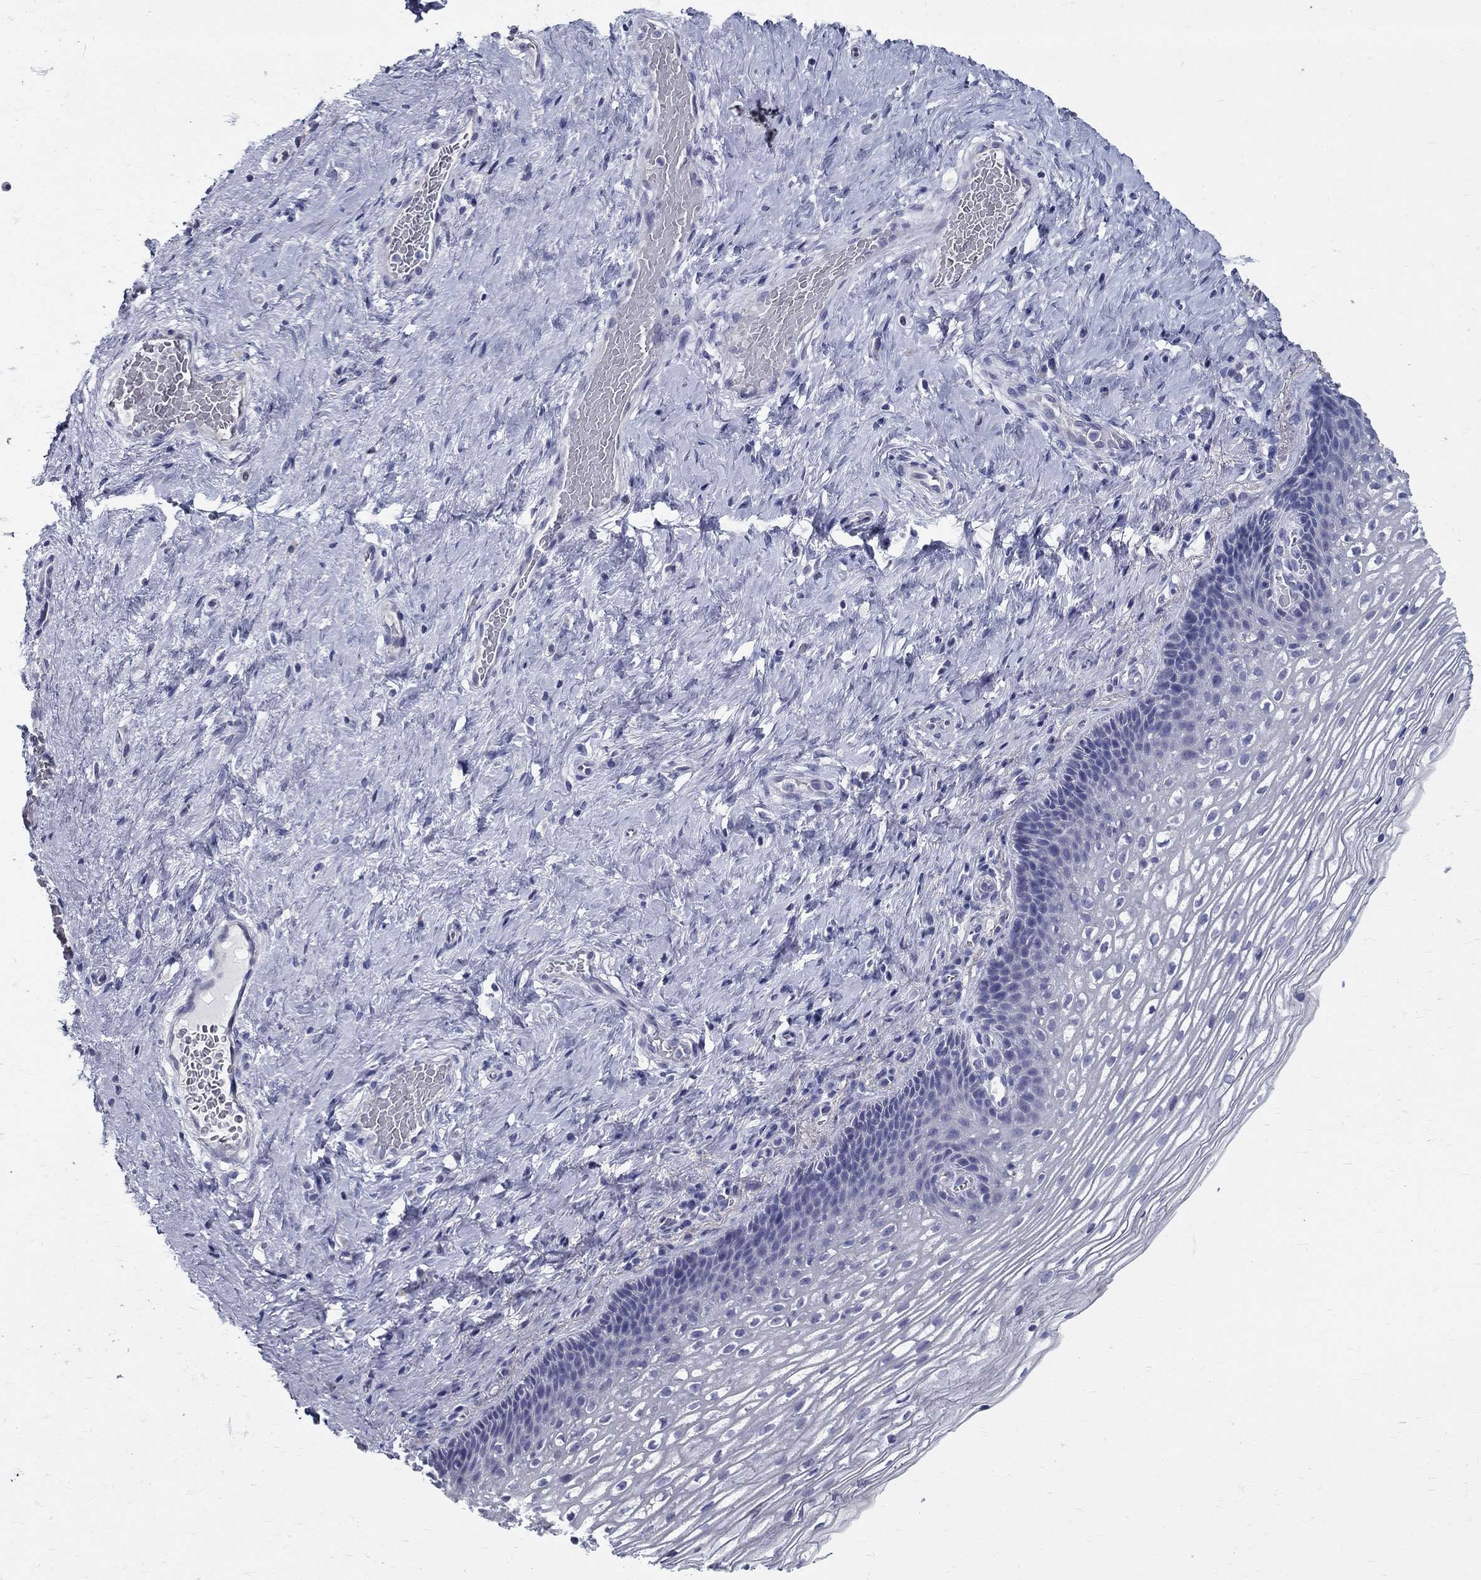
{"staining": {"intensity": "weak", "quantity": "<25%", "location": "cytoplasmic/membranous"}, "tissue": "cervix", "cell_type": "Glandular cells", "image_type": "normal", "snomed": [{"axis": "morphology", "description": "Normal tissue, NOS"}, {"axis": "topography", "description": "Cervix"}], "caption": "Glandular cells are negative for brown protein staining in unremarkable cervix. (Brightfield microscopy of DAB (3,3'-diaminobenzidine) immunohistochemistry at high magnification).", "gene": "TGM4", "patient": {"sex": "female", "age": 34}}